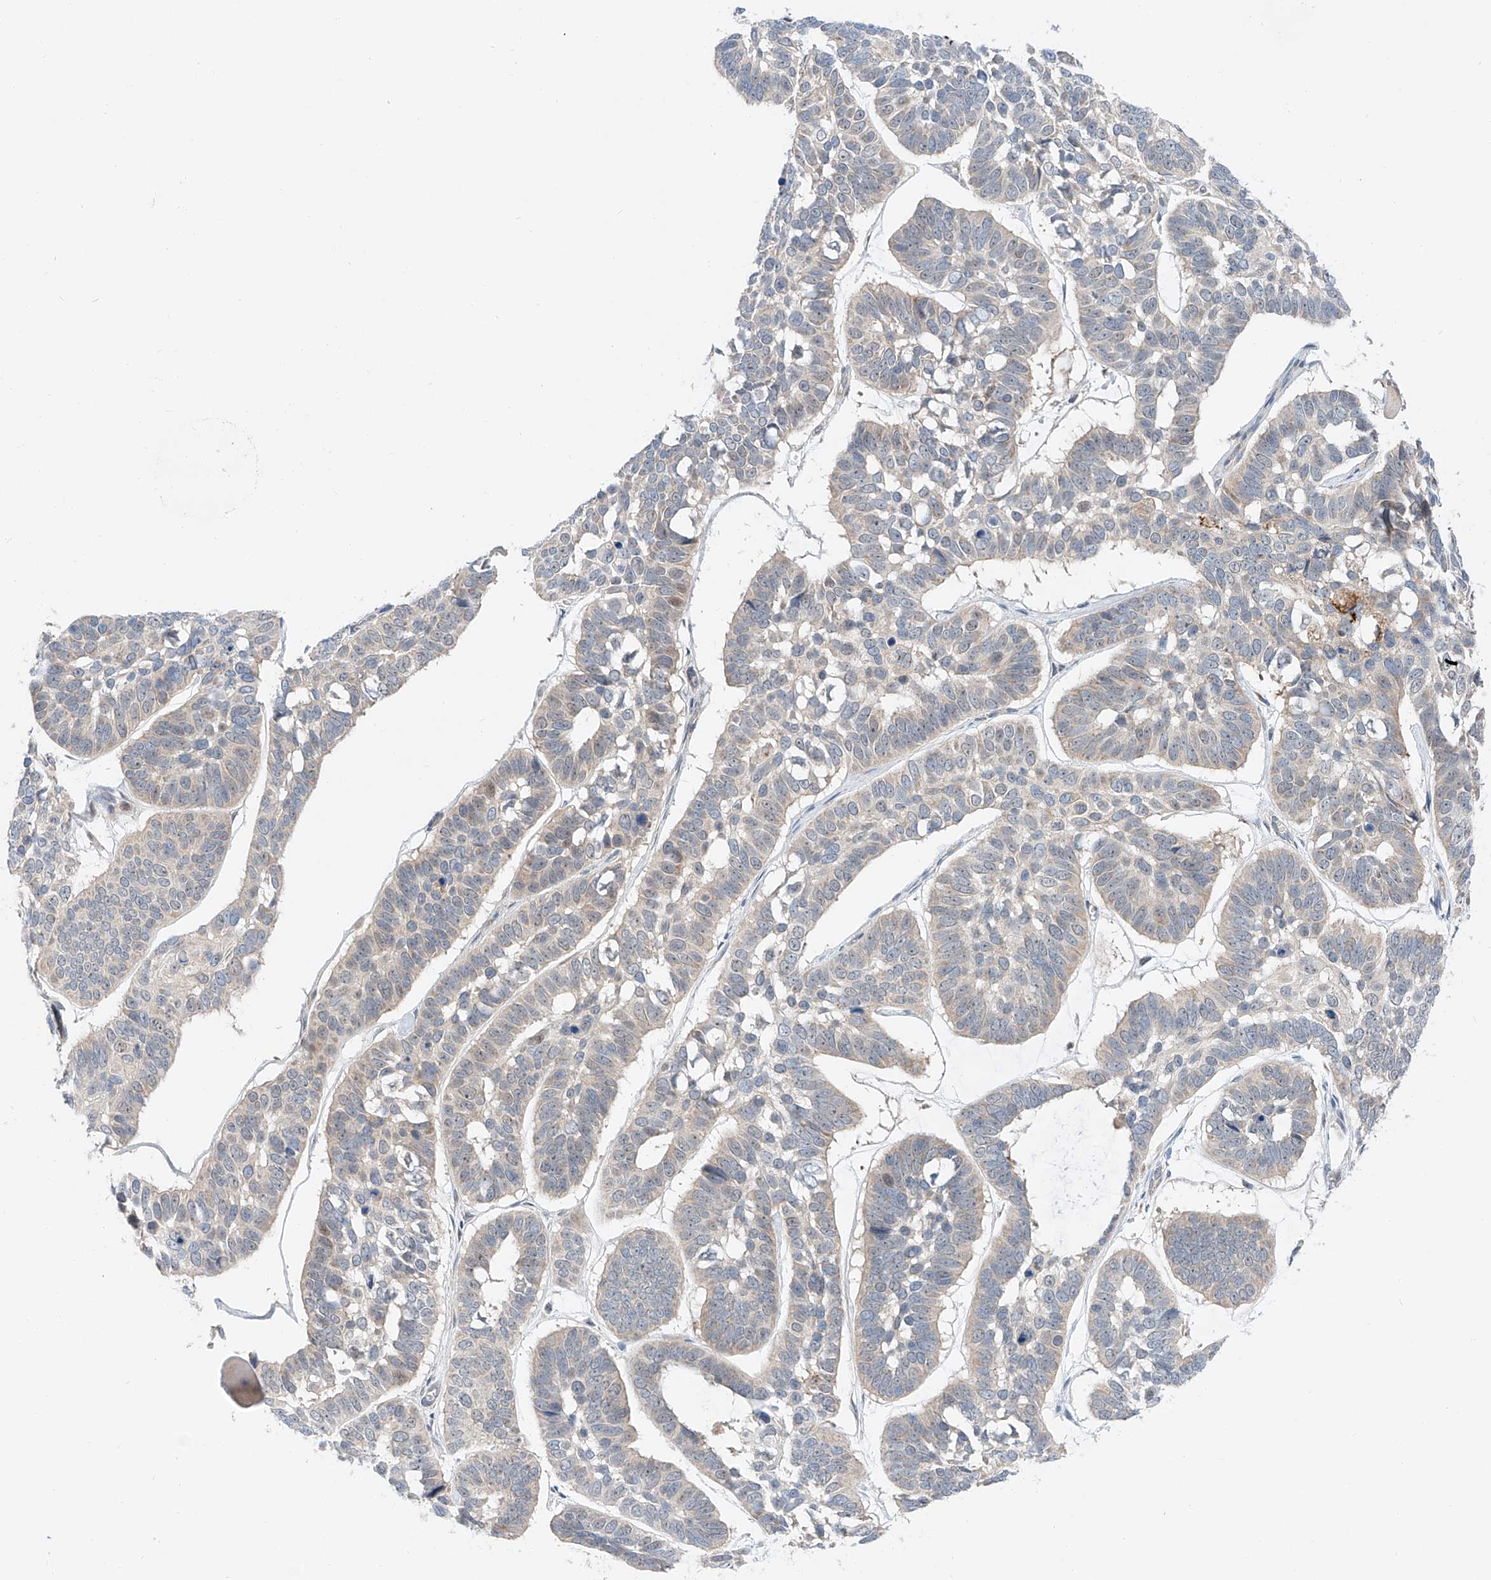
{"staining": {"intensity": "negative", "quantity": "none", "location": "none"}, "tissue": "skin cancer", "cell_type": "Tumor cells", "image_type": "cancer", "snomed": [{"axis": "morphology", "description": "Basal cell carcinoma"}, {"axis": "topography", "description": "Skin"}], "caption": "IHC of skin cancer displays no expression in tumor cells.", "gene": "CLDND1", "patient": {"sex": "male", "age": 62}}